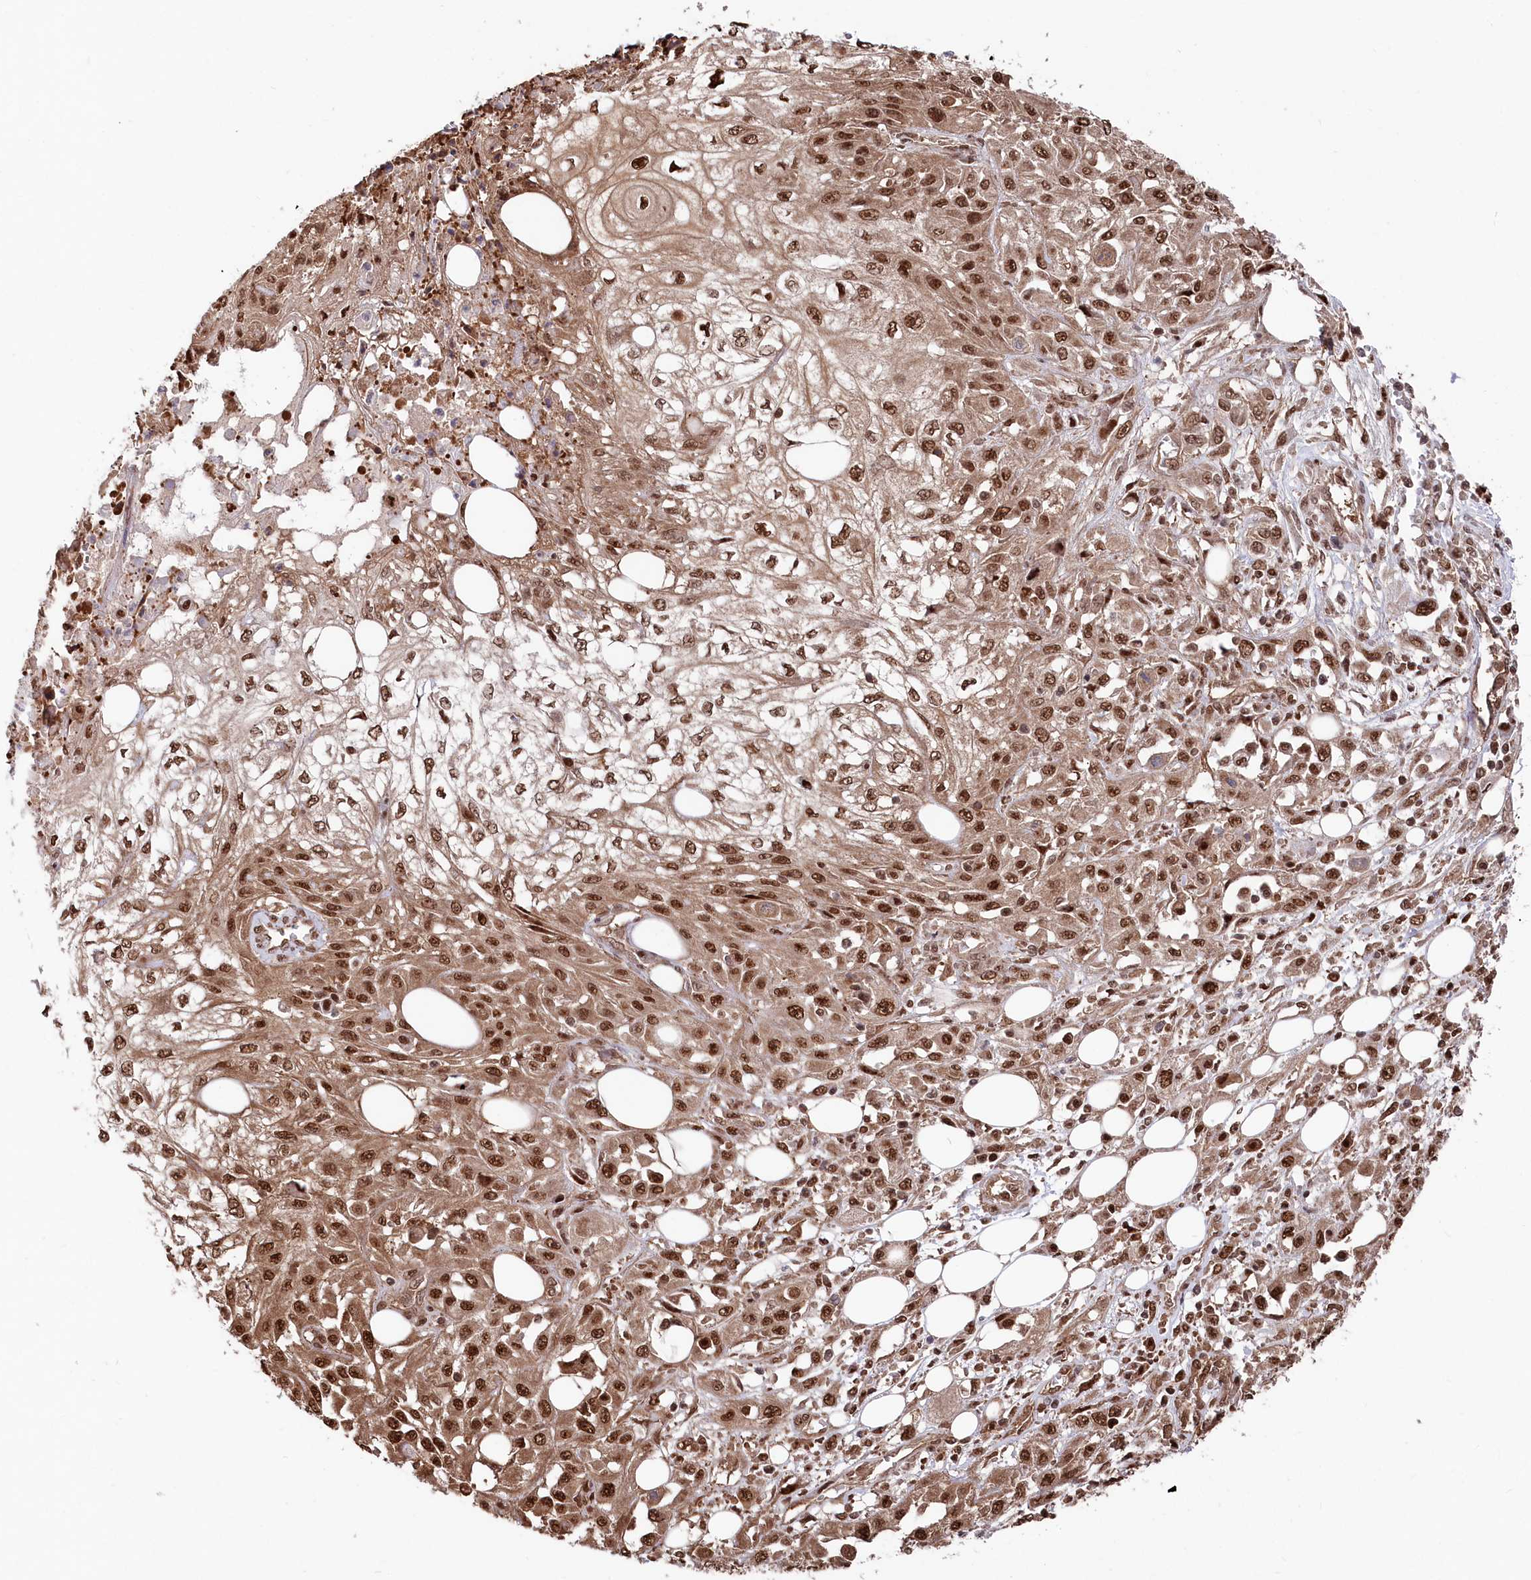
{"staining": {"intensity": "strong", "quantity": ">75%", "location": "cytoplasmic/membranous,nuclear"}, "tissue": "skin cancer", "cell_type": "Tumor cells", "image_type": "cancer", "snomed": [{"axis": "morphology", "description": "Squamous cell carcinoma, NOS"}, {"axis": "morphology", "description": "Squamous cell carcinoma, metastatic, NOS"}, {"axis": "topography", "description": "Skin"}, {"axis": "topography", "description": "Lymph node"}], "caption": "Immunohistochemical staining of skin cancer (metastatic squamous cell carcinoma) shows high levels of strong cytoplasmic/membranous and nuclear protein expression in about >75% of tumor cells.", "gene": "PSMA1", "patient": {"sex": "male", "age": 75}}